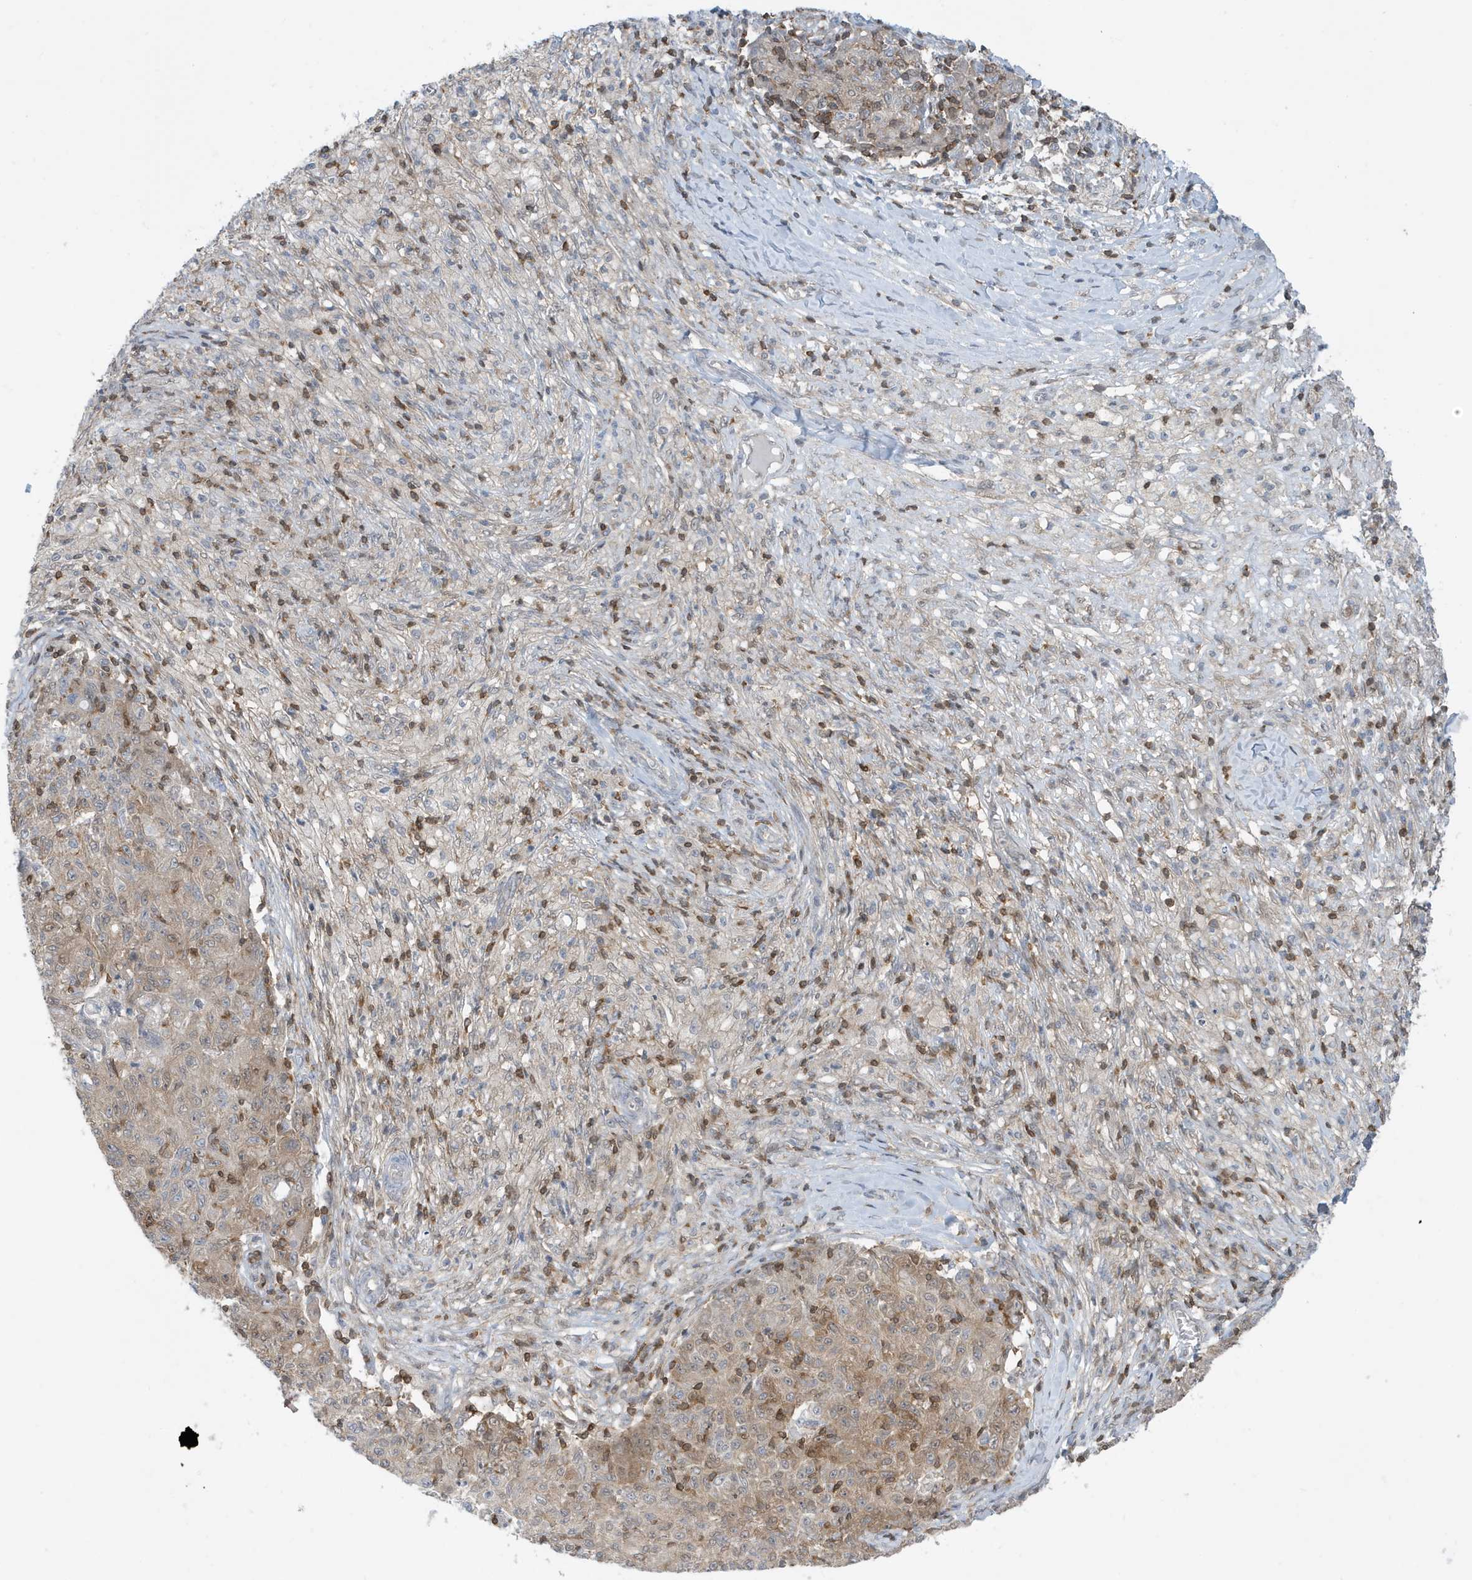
{"staining": {"intensity": "weak", "quantity": "25%-75%", "location": "cytoplasmic/membranous"}, "tissue": "ovarian cancer", "cell_type": "Tumor cells", "image_type": "cancer", "snomed": [{"axis": "morphology", "description": "Carcinoma, endometroid"}, {"axis": "topography", "description": "Ovary"}], "caption": "Weak cytoplasmic/membranous expression for a protein is identified in approximately 25%-75% of tumor cells of ovarian cancer using immunohistochemistry.", "gene": "OGA", "patient": {"sex": "female", "age": 42}}